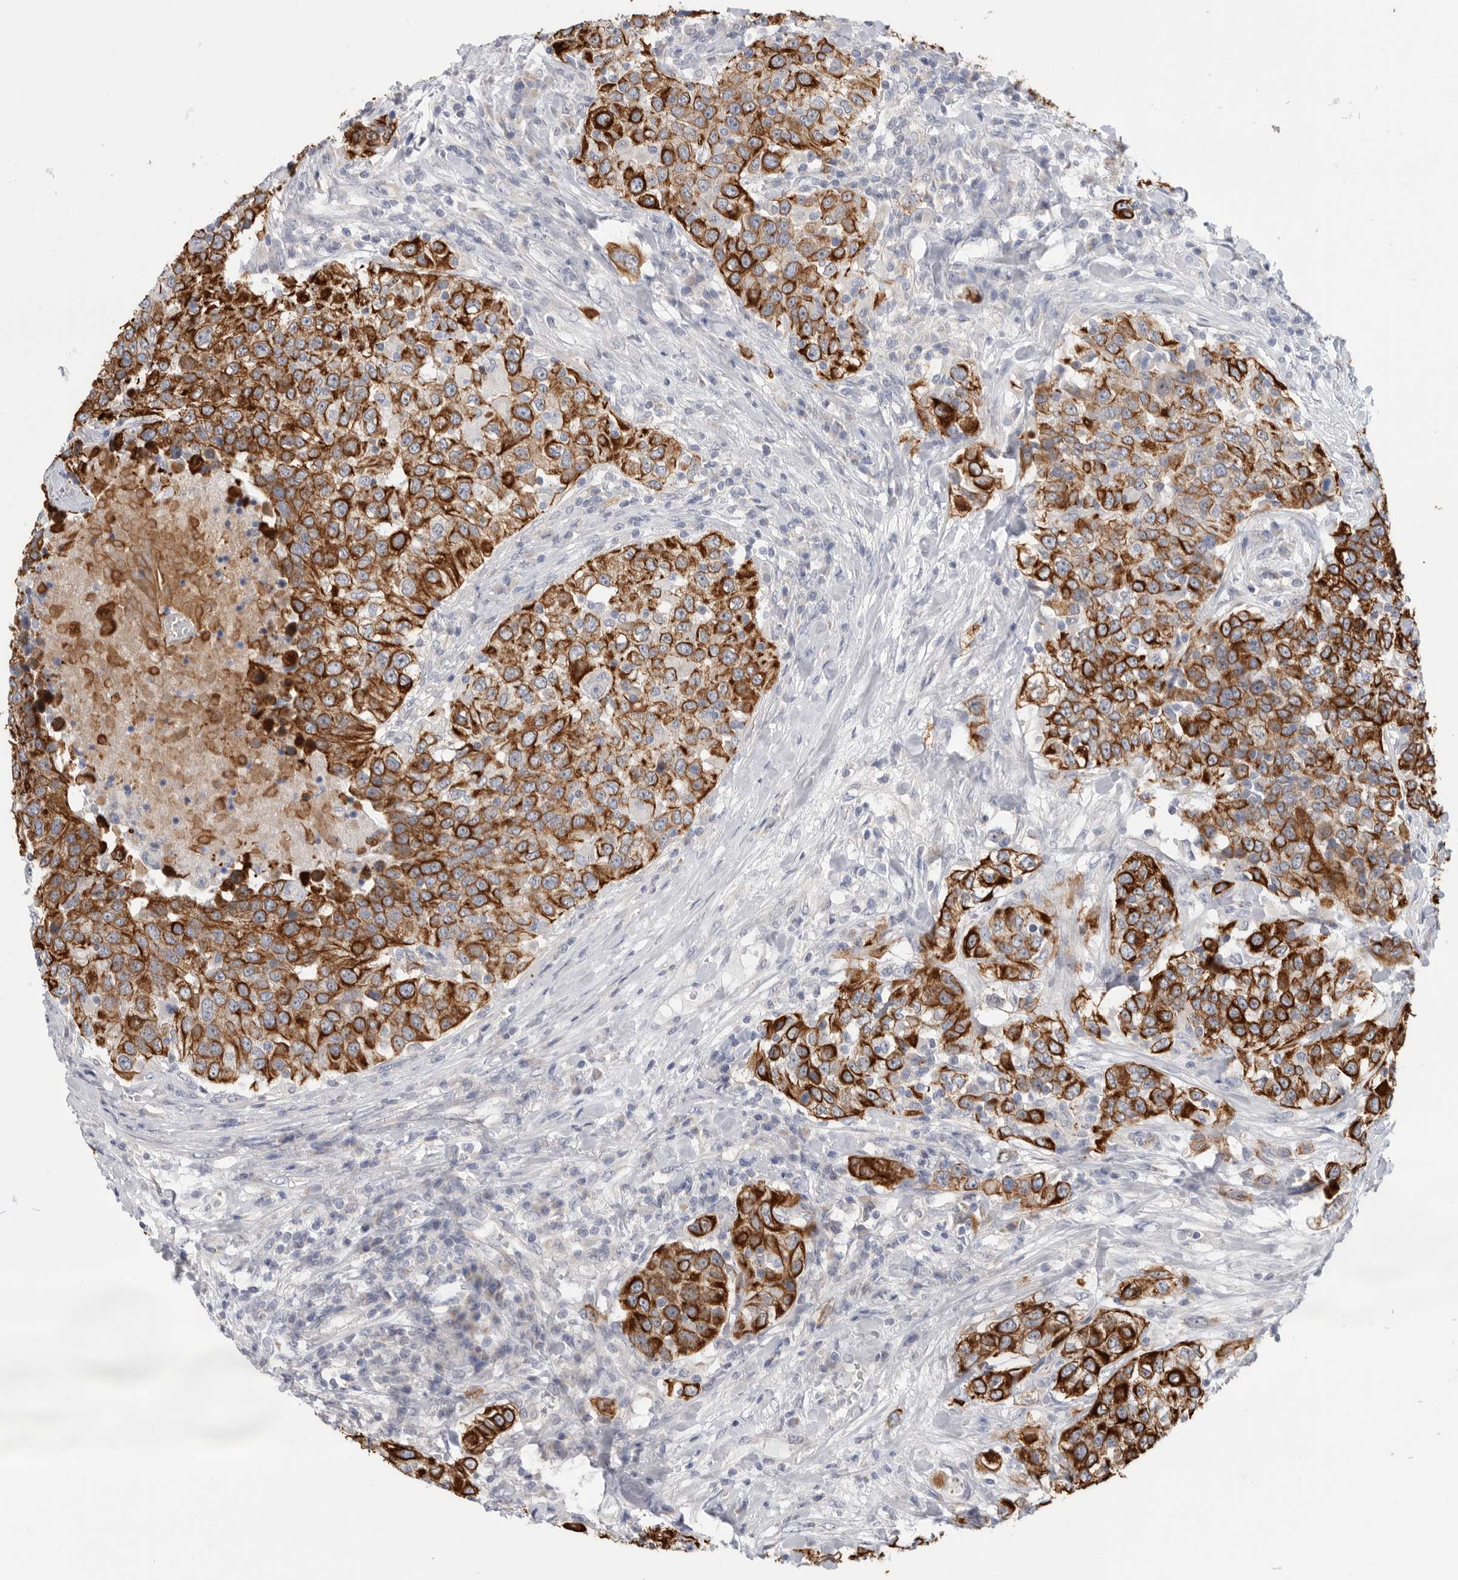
{"staining": {"intensity": "strong", "quantity": ">75%", "location": "cytoplasmic/membranous"}, "tissue": "urothelial cancer", "cell_type": "Tumor cells", "image_type": "cancer", "snomed": [{"axis": "morphology", "description": "Urothelial carcinoma, High grade"}, {"axis": "topography", "description": "Urinary bladder"}], "caption": "A photomicrograph of high-grade urothelial carcinoma stained for a protein reveals strong cytoplasmic/membranous brown staining in tumor cells.", "gene": "MTFR1L", "patient": {"sex": "female", "age": 80}}